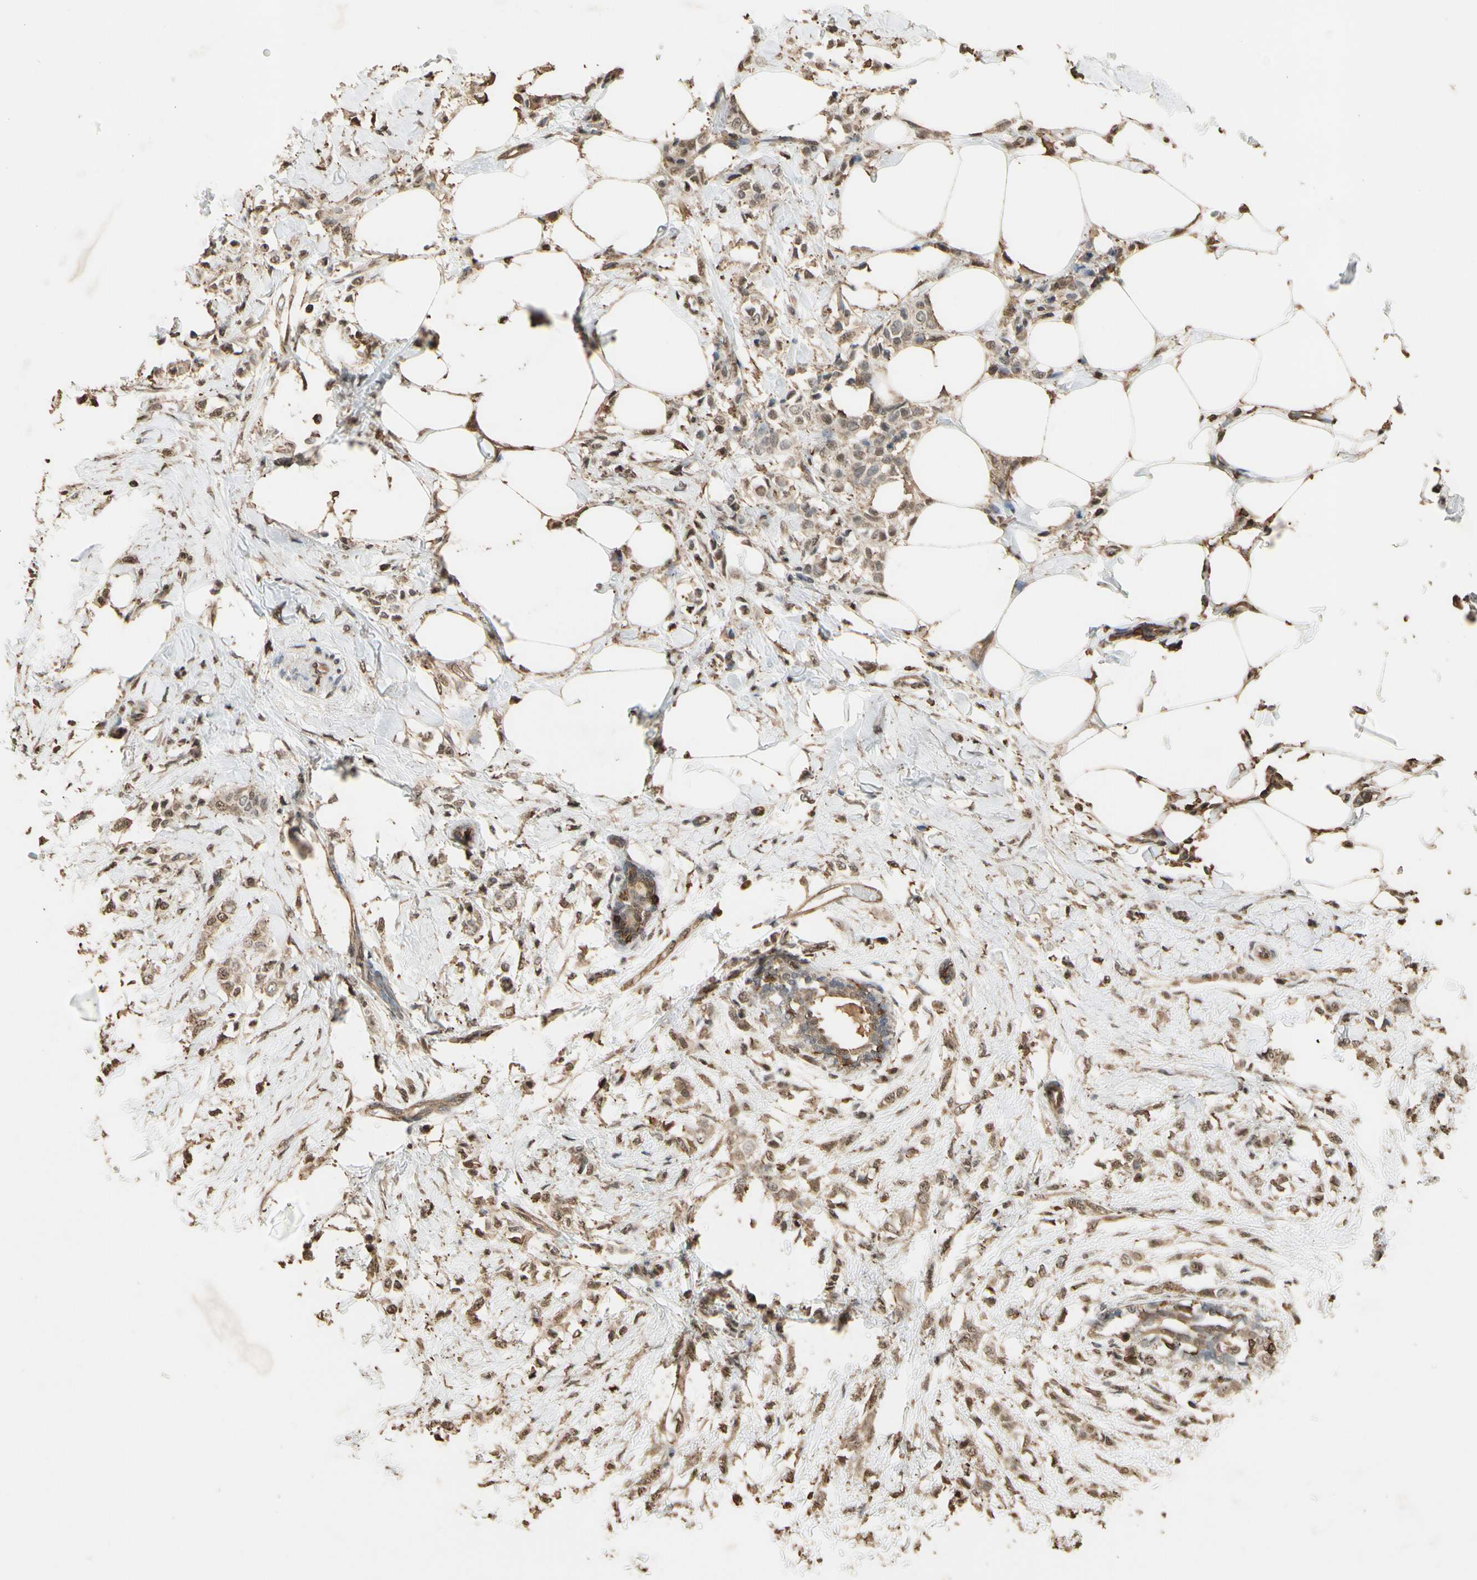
{"staining": {"intensity": "moderate", "quantity": ">75%", "location": "cytoplasmic/membranous"}, "tissue": "breast cancer", "cell_type": "Tumor cells", "image_type": "cancer", "snomed": [{"axis": "morphology", "description": "Lobular carcinoma, in situ"}, {"axis": "morphology", "description": "Lobular carcinoma"}, {"axis": "topography", "description": "Breast"}], "caption": "Immunohistochemical staining of breast cancer (lobular carcinoma in situ) exhibits moderate cytoplasmic/membranous protein positivity in approximately >75% of tumor cells.", "gene": "TNFSF13B", "patient": {"sex": "female", "age": 41}}